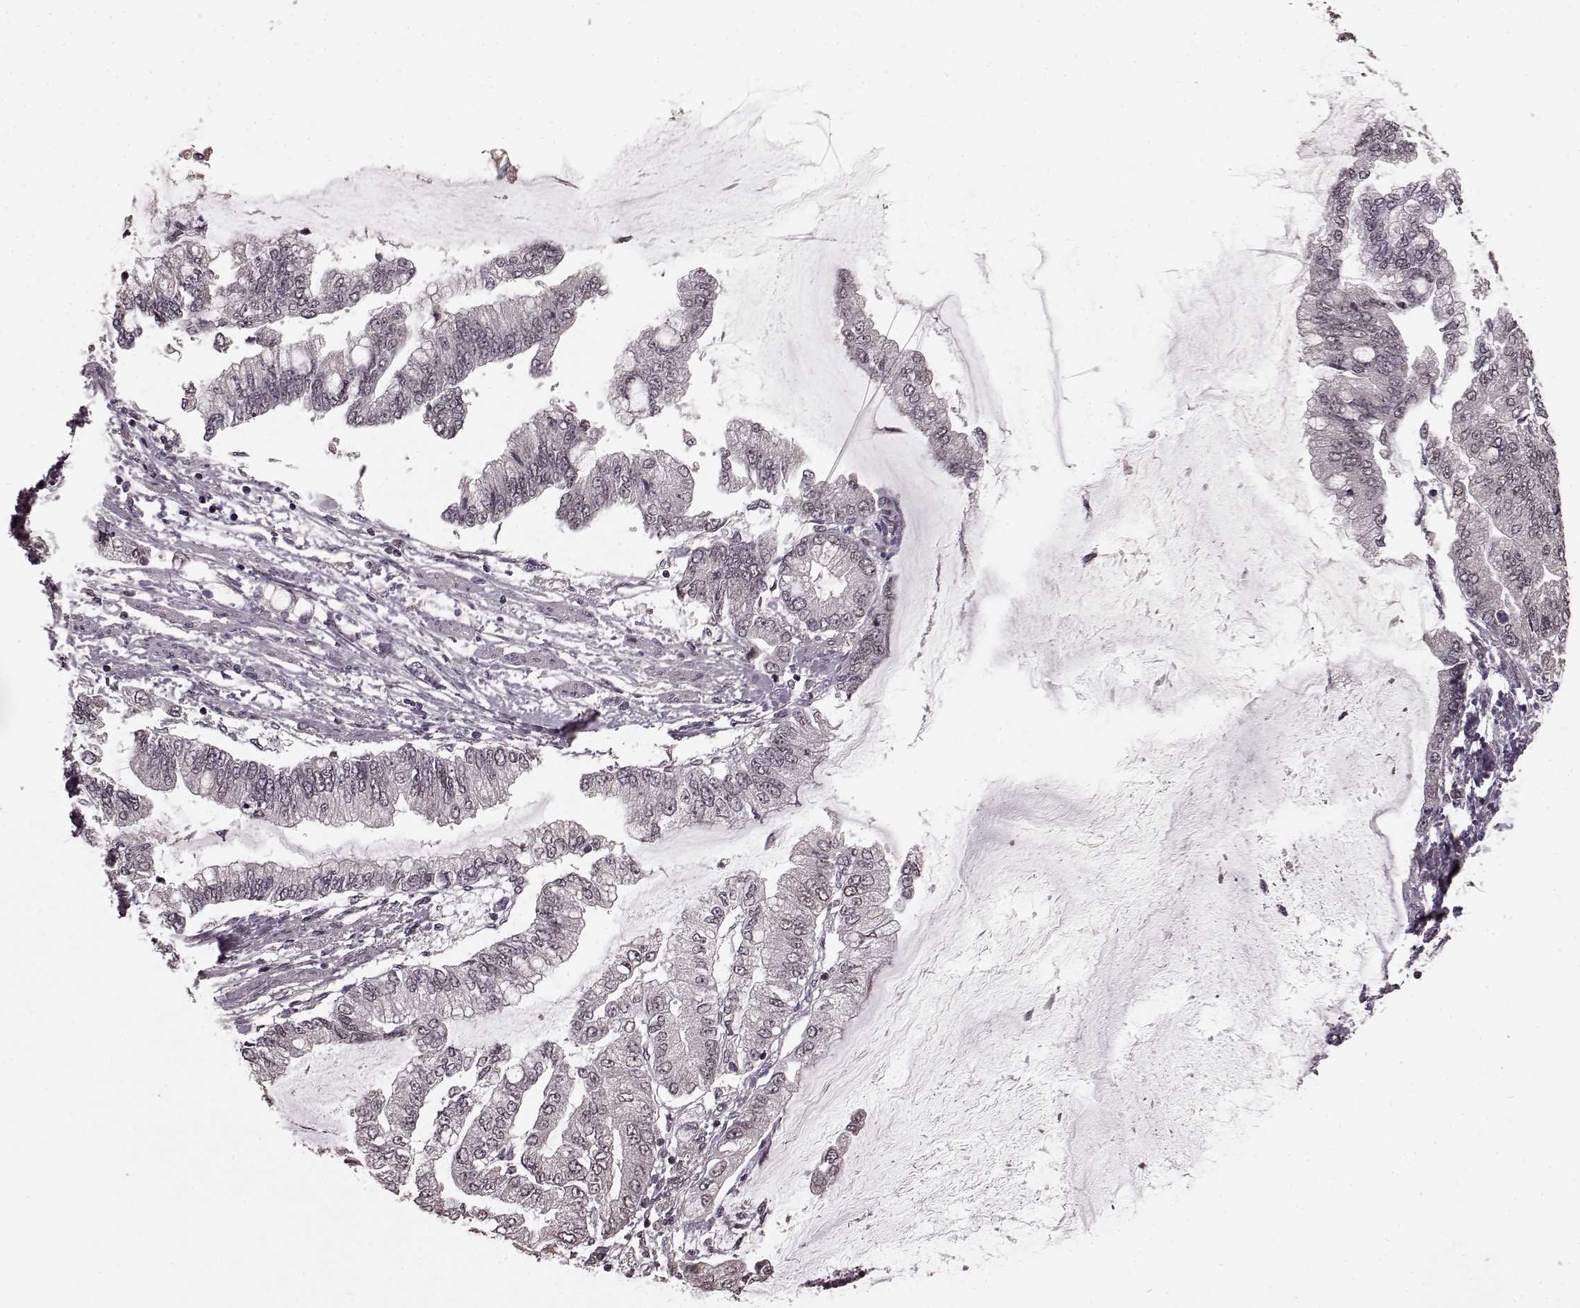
{"staining": {"intensity": "negative", "quantity": "none", "location": "none"}, "tissue": "stomach cancer", "cell_type": "Tumor cells", "image_type": "cancer", "snomed": [{"axis": "morphology", "description": "Adenocarcinoma, NOS"}, {"axis": "topography", "description": "Stomach, upper"}], "caption": "This is a micrograph of immunohistochemistry (IHC) staining of stomach adenocarcinoma, which shows no staining in tumor cells. Nuclei are stained in blue.", "gene": "PLCB4", "patient": {"sex": "female", "age": 74}}